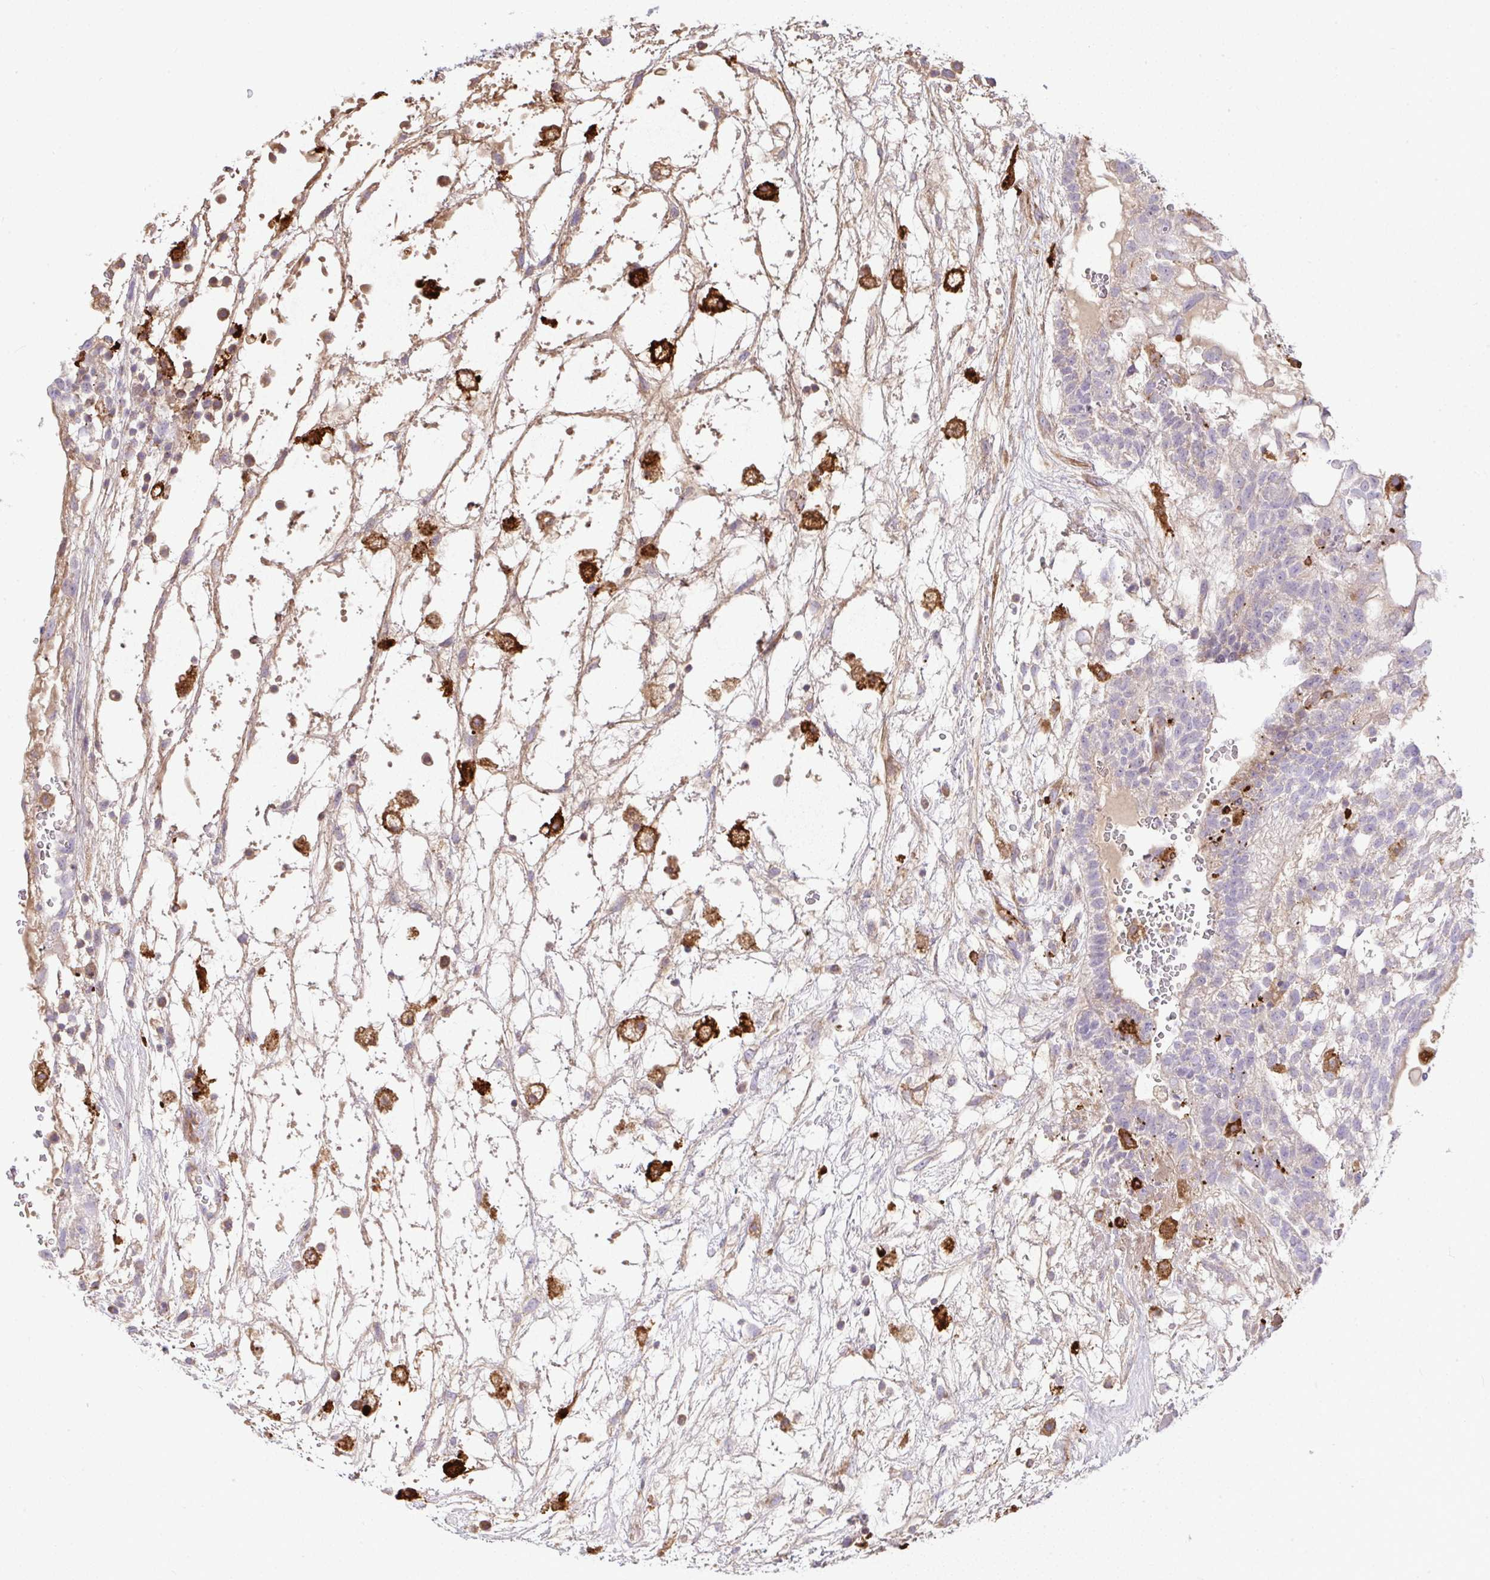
{"staining": {"intensity": "negative", "quantity": "none", "location": "none"}, "tissue": "testis cancer", "cell_type": "Tumor cells", "image_type": "cancer", "snomed": [{"axis": "morphology", "description": "Normal tissue, NOS"}, {"axis": "morphology", "description": "Carcinoma, Embryonal, NOS"}, {"axis": "topography", "description": "Testis"}], "caption": "Protein analysis of embryonal carcinoma (testis) shows no significant expression in tumor cells.", "gene": "GRID2", "patient": {"sex": "male", "age": 32}}